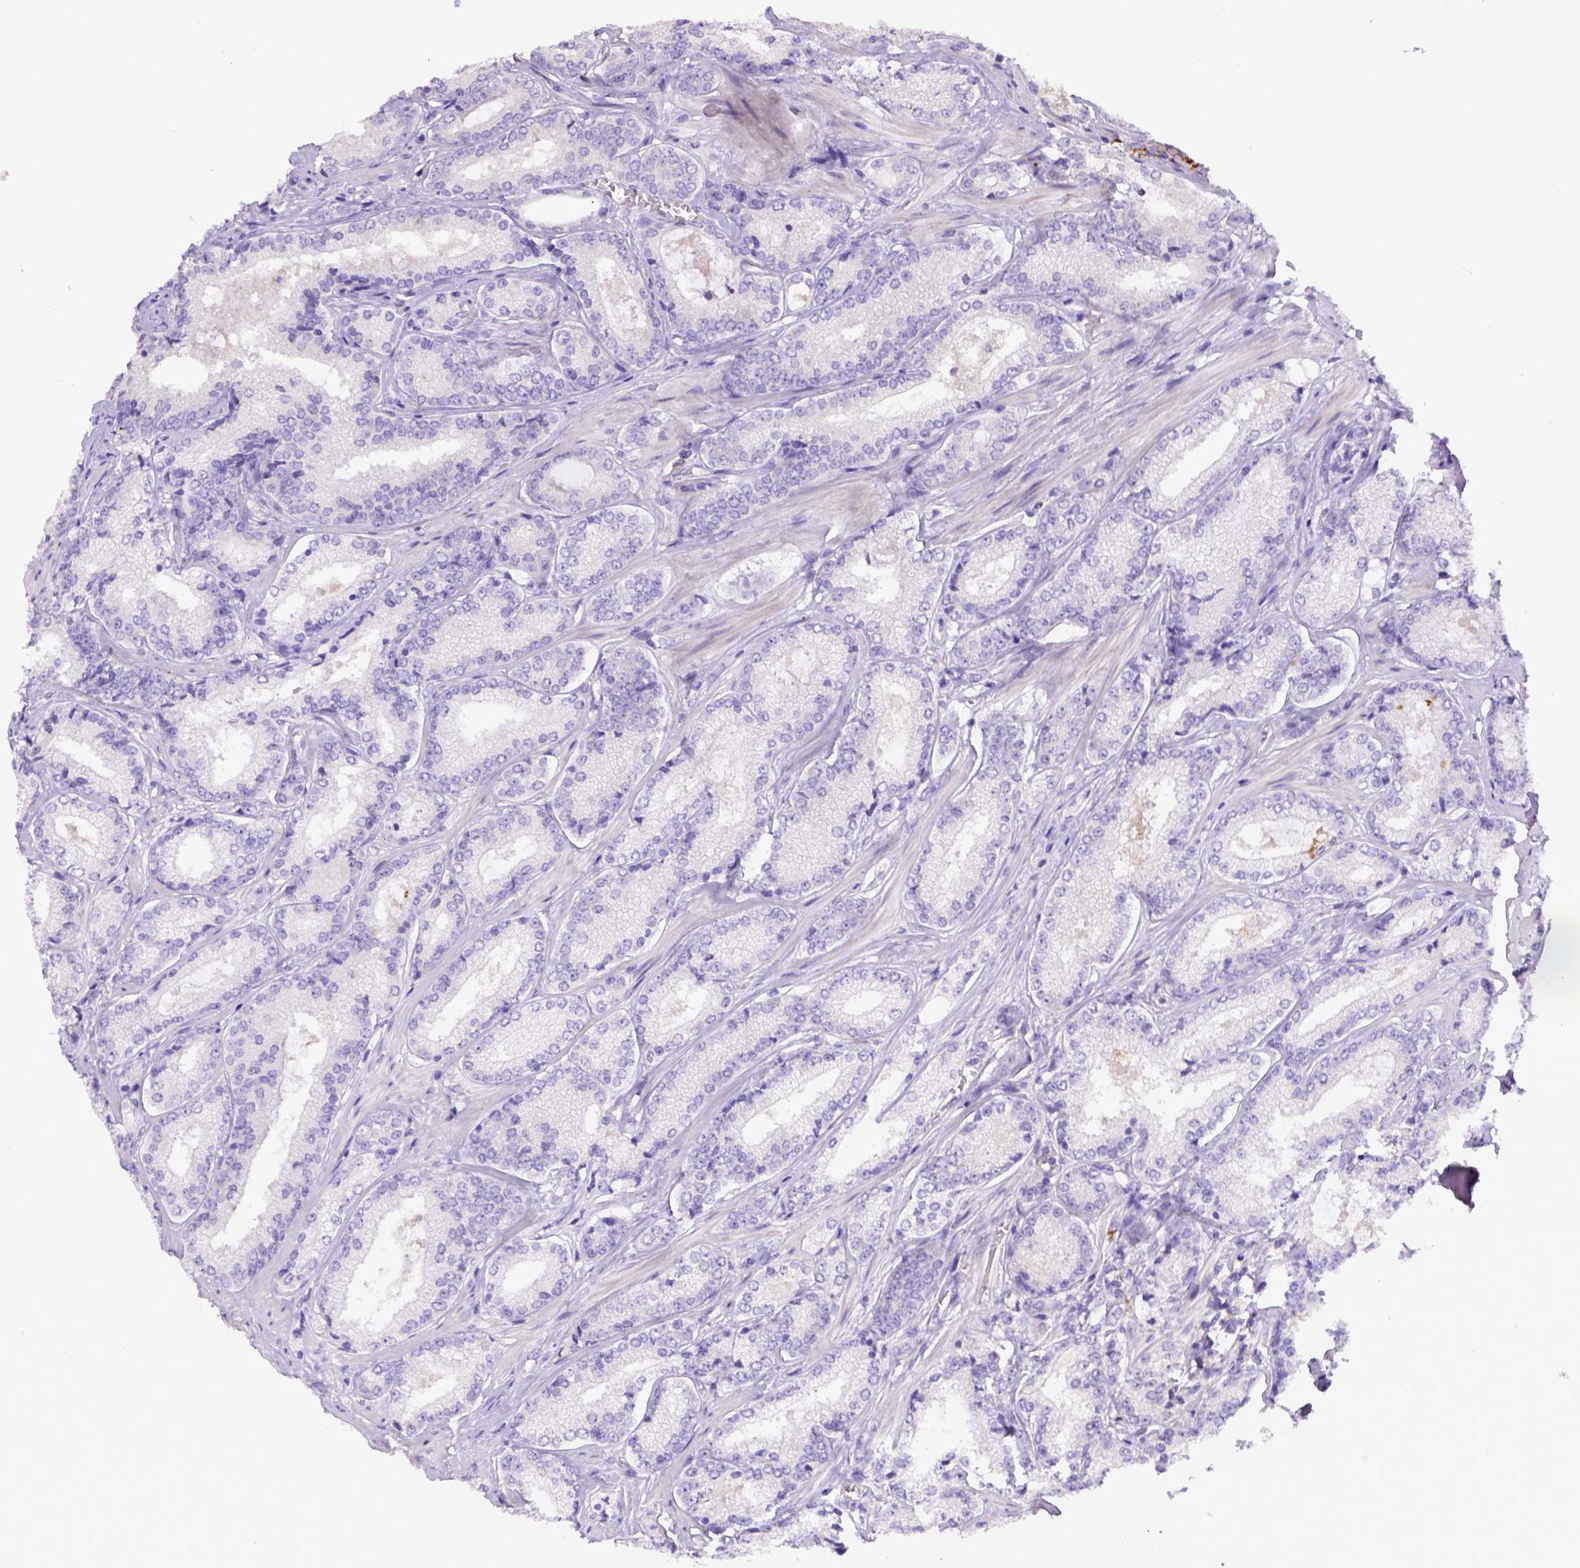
{"staining": {"intensity": "negative", "quantity": "none", "location": "none"}, "tissue": "prostate cancer", "cell_type": "Tumor cells", "image_type": "cancer", "snomed": [{"axis": "morphology", "description": "Adenocarcinoma, Low grade"}, {"axis": "topography", "description": "Prostate"}], "caption": "A high-resolution histopathology image shows immunohistochemistry (IHC) staining of prostate cancer, which exhibits no significant positivity in tumor cells.", "gene": "CD40", "patient": {"sex": "male", "age": 56}}